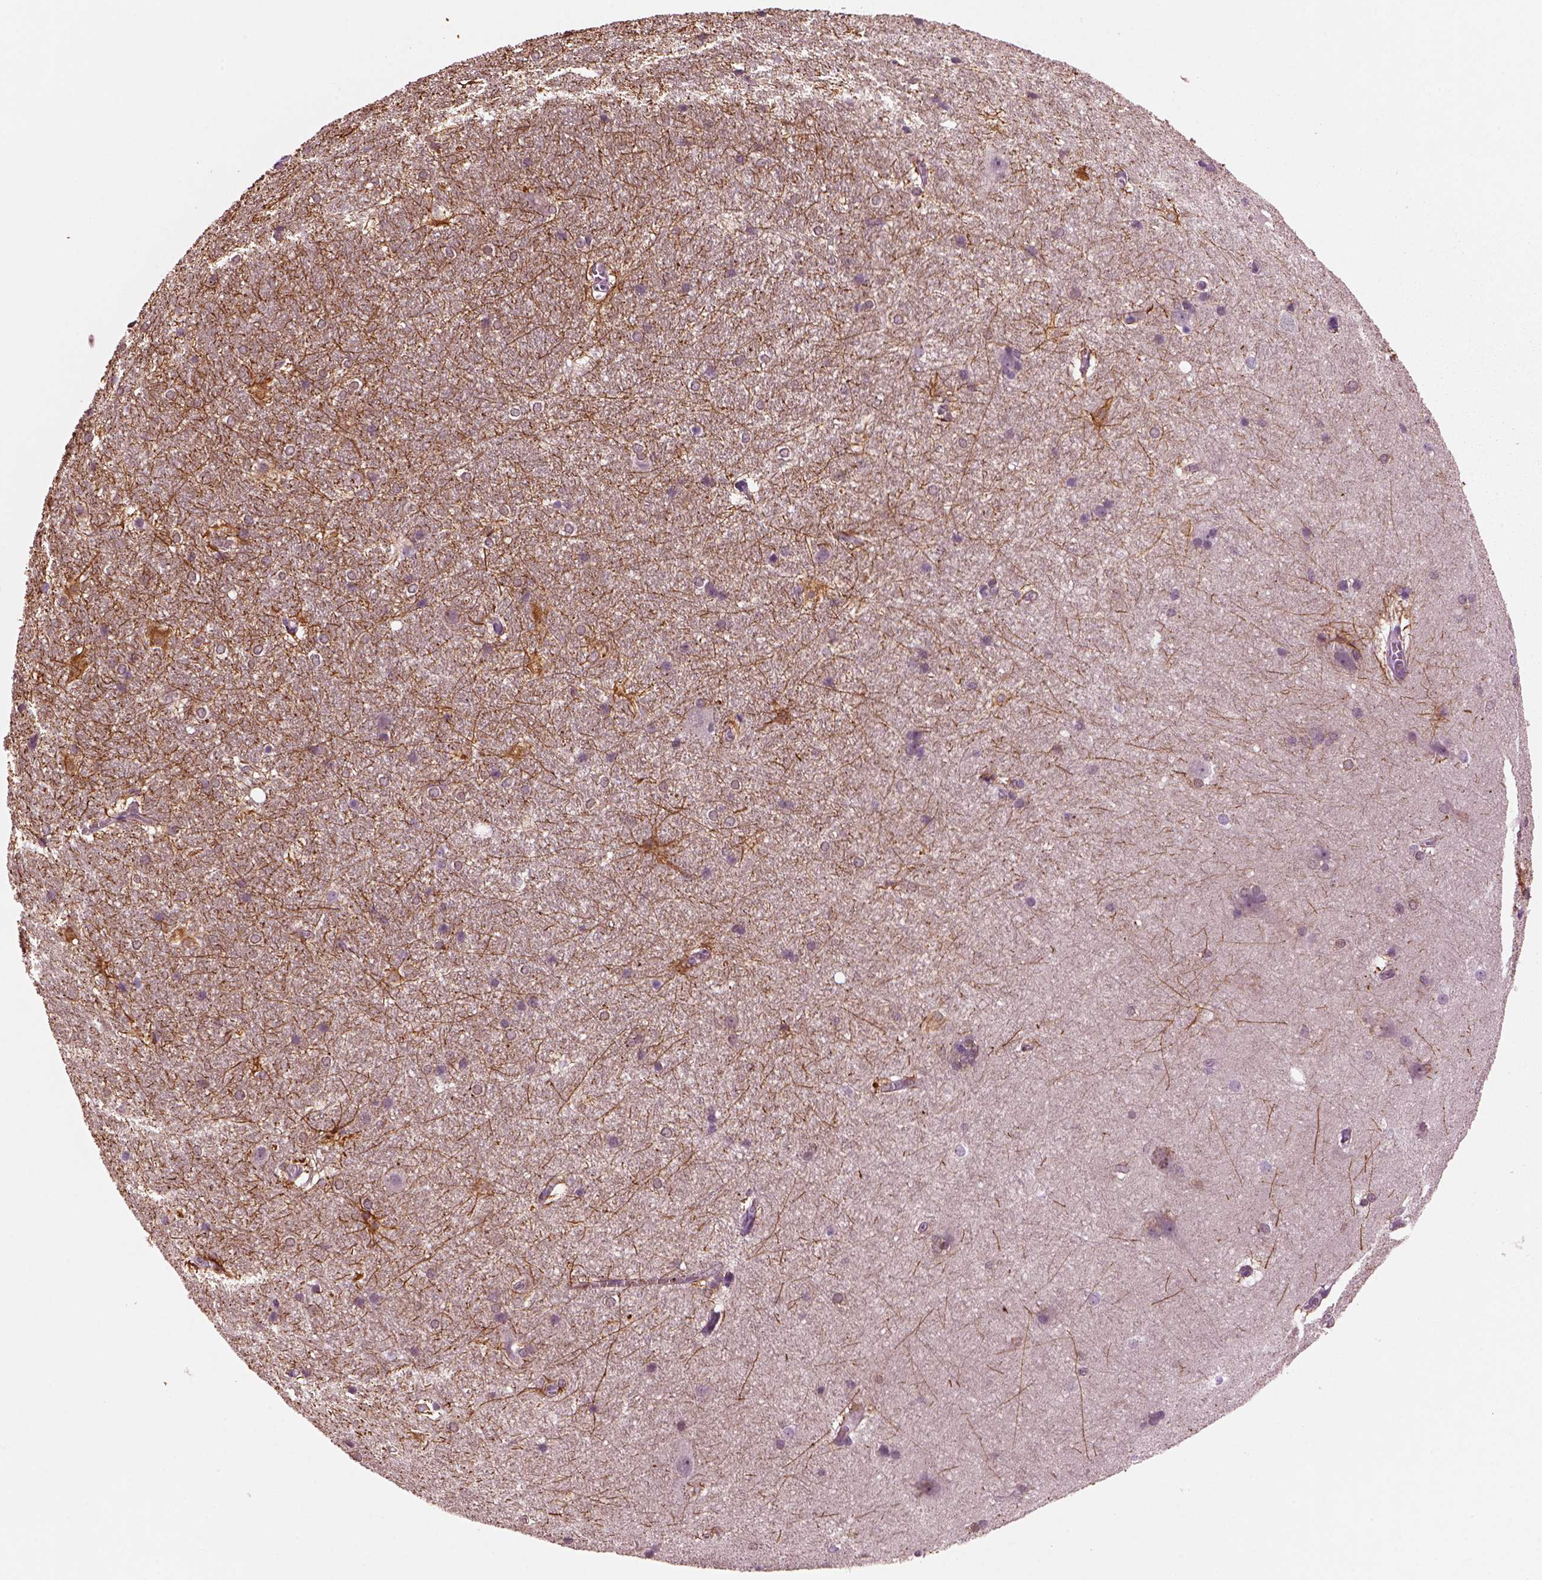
{"staining": {"intensity": "strong", "quantity": "<25%", "location": "cytoplasmic/membranous"}, "tissue": "hippocampus", "cell_type": "Glial cells", "image_type": "normal", "snomed": [{"axis": "morphology", "description": "Normal tissue, NOS"}, {"axis": "topography", "description": "Cerebral cortex"}, {"axis": "topography", "description": "Hippocampus"}], "caption": "Normal hippocampus reveals strong cytoplasmic/membranous positivity in about <25% of glial cells, visualized by immunohistochemistry.", "gene": "SHTN1", "patient": {"sex": "female", "age": 19}}